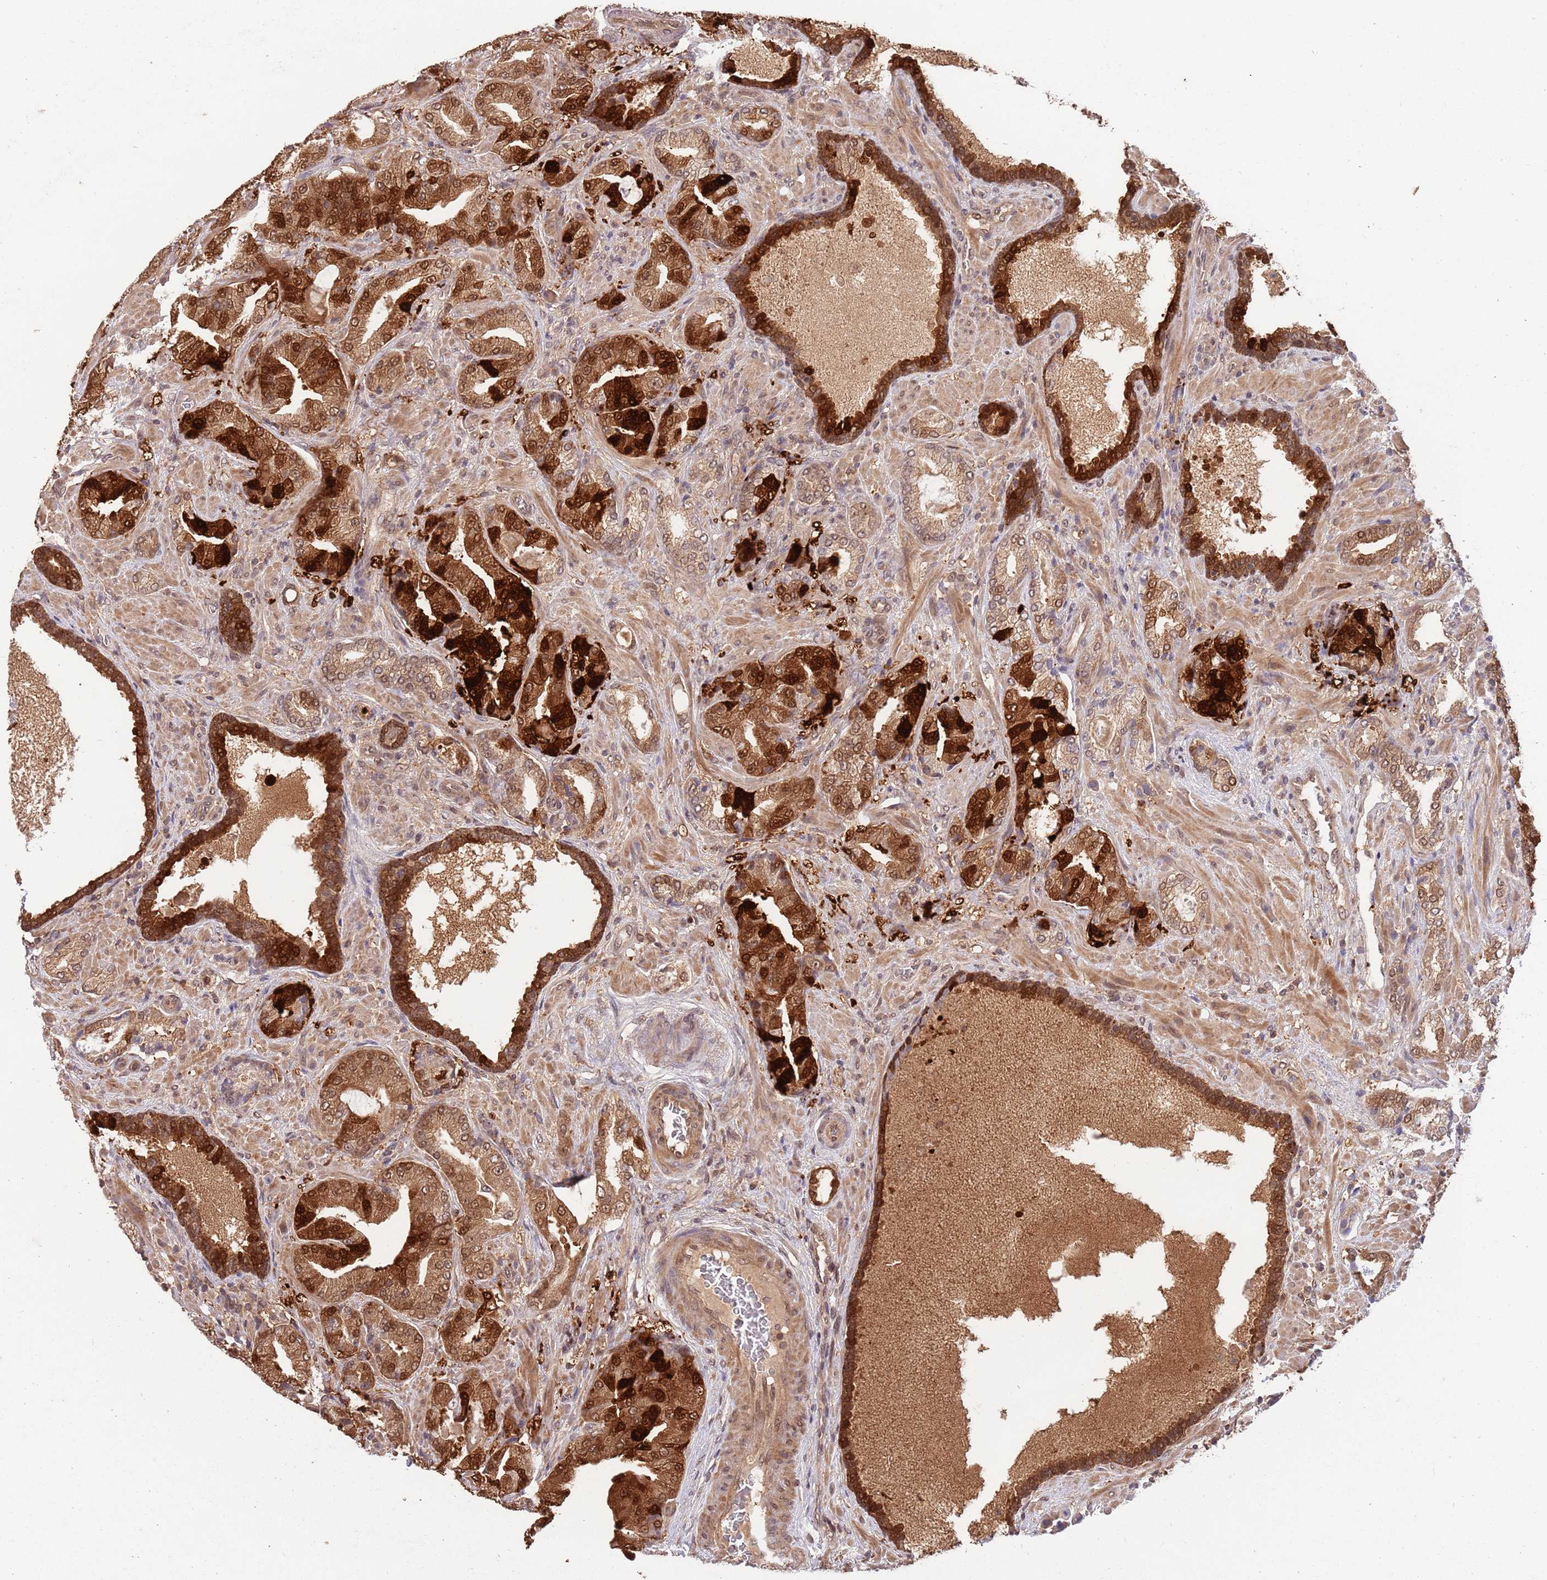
{"staining": {"intensity": "strong", "quantity": ">75%", "location": "cytoplasmic/membranous,nuclear"}, "tissue": "prostate cancer", "cell_type": "Tumor cells", "image_type": "cancer", "snomed": [{"axis": "morphology", "description": "Adenocarcinoma, High grade"}, {"axis": "topography", "description": "Prostate"}], "caption": "Prostate high-grade adenocarcinoma tissue reveals strong cytoplasmic/membranous and nuclear positivity in approximately >75% of tumor cells, visualized by immunohistochemistry. Immunohistochemistry (ihc) stains the protein in brown and the nuclei are stained blue.", "gene": "SALL1", "patient": {"sex": "male", "age": 68}}